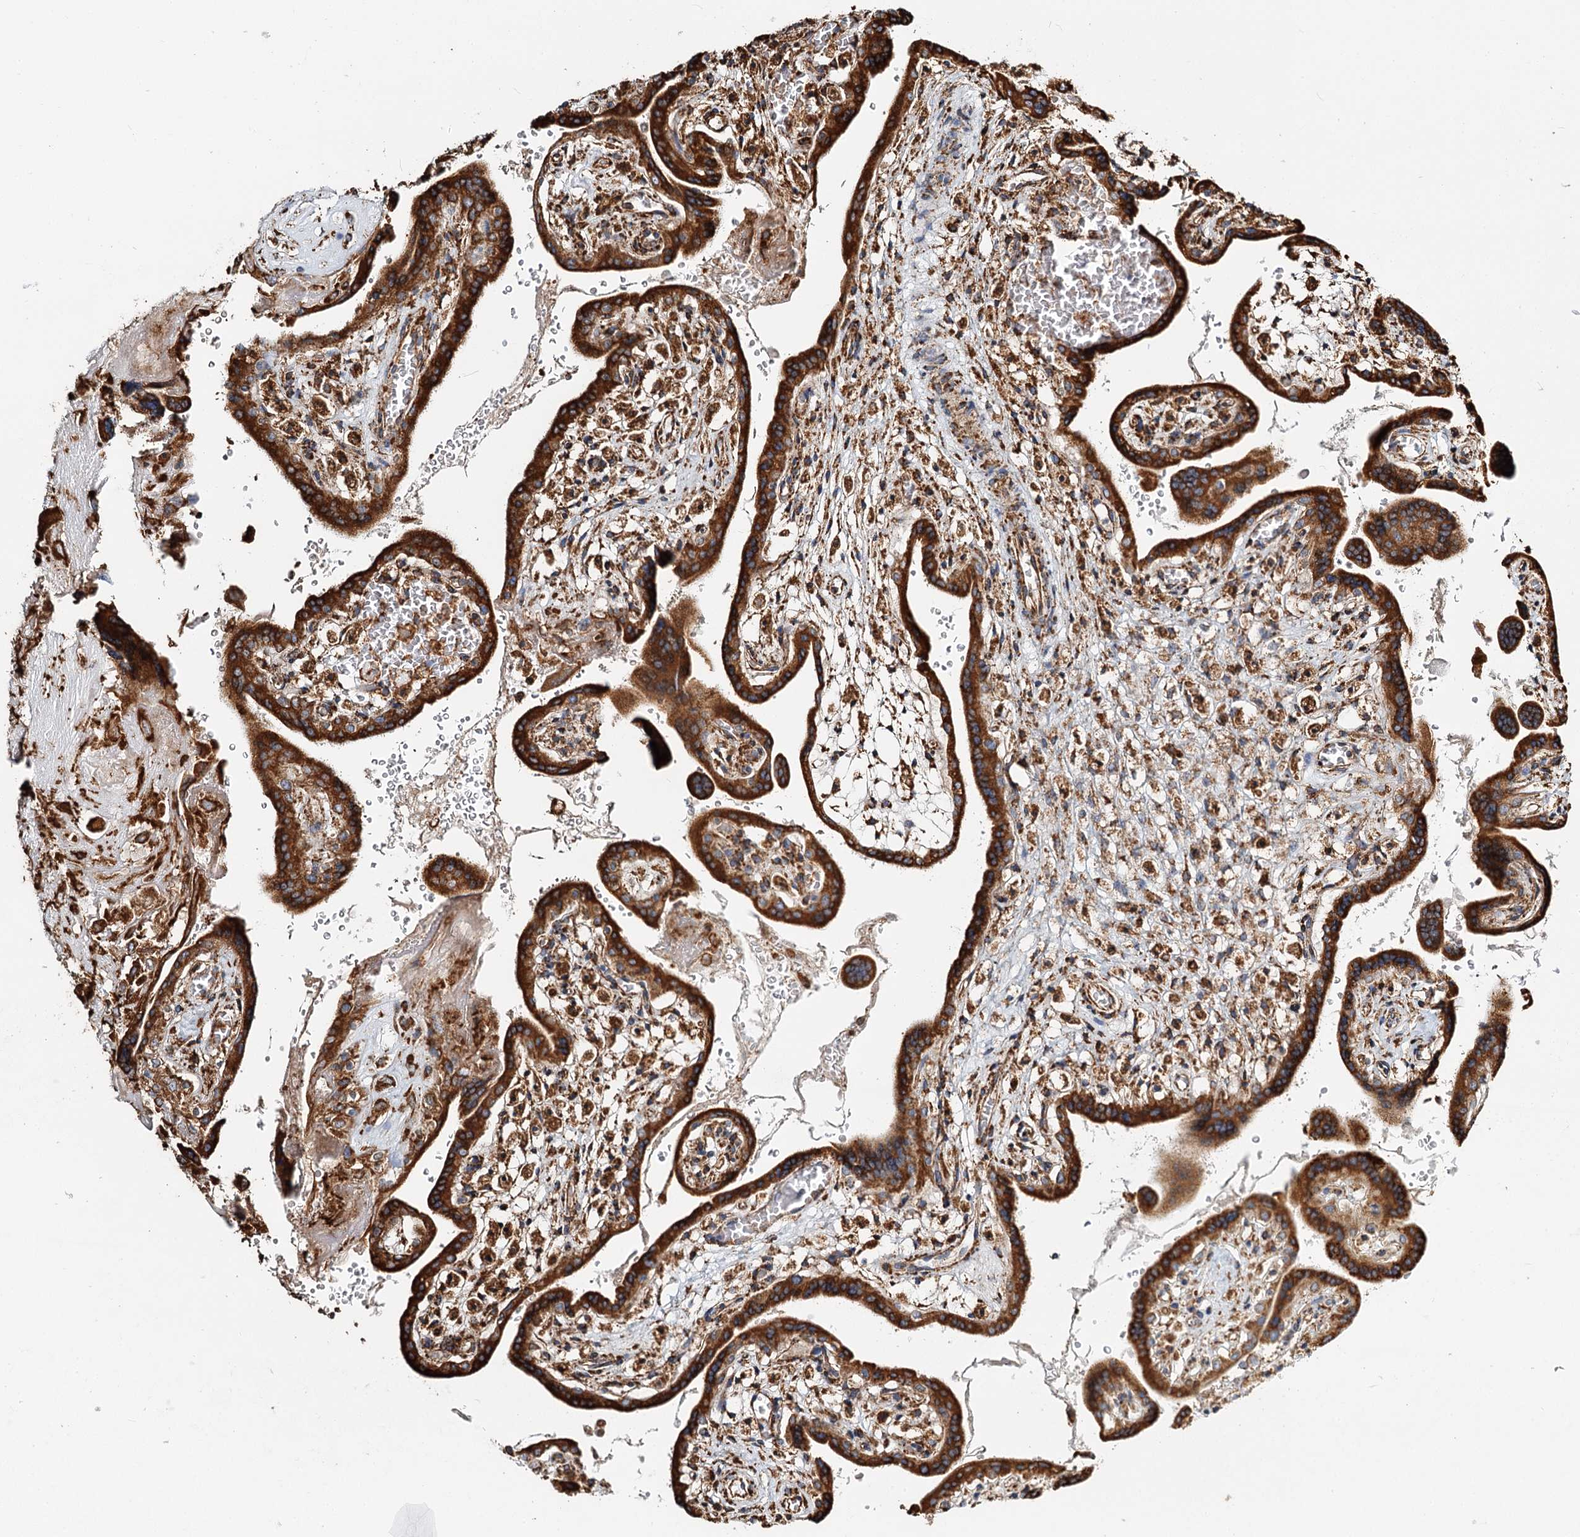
{"staining": {"intensity": "strong", "quantity": ">75%", "location": "cytoplasmic/membranous"}, "tissue": "placenta", "cell_type": "Trophoblastic cells", "image_type": "normal", "snomed": [{"axis": "morphology", "description": "Normal tissue, NOS"}, {"axis": "topography", "description": "Placenta"}], "caption": "Trophoblastic cells display strong cytoplasmic/membranous staining in about >75% of cells in normal placenta. (brown staining indicates protein expression, while blue staining denotes nuclei).", "gene": "TAS1R1", "patient": {"sex": "female", "age": 37}}